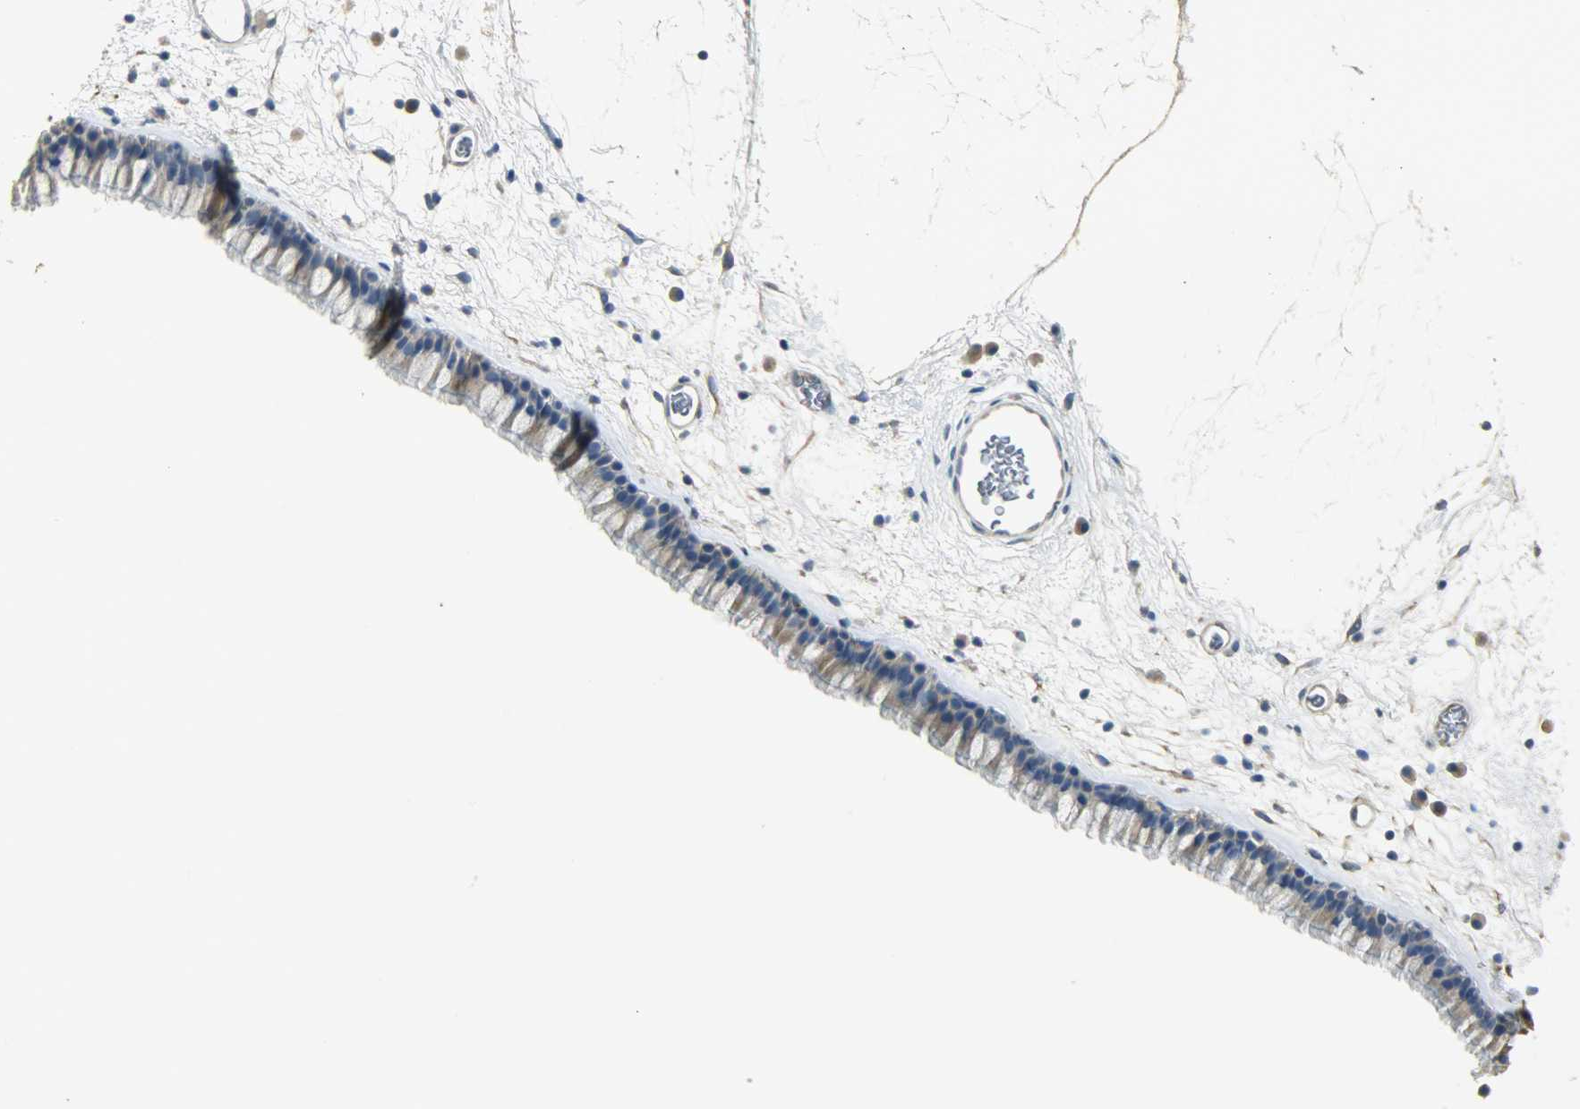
{"staining": {"intensity": "moderate", "quantity": ">75%", "location": "cytoplasmic/membranous"}, "tissue": "nasopharynx", "cell_type": "Respiratory epithelial cells", "image_type": "normal", "snomed": [{"axis": "morphology", "description": "Normal tissue, NOS"}, {"axis": "morphology", "description": "Inflammation, NOS"}, {"axis": "topography", "description": "Nasopharynx"}], "caption": "A medium amount of moderate cytoplasmic/membranous staining is identified in approximately >75% of respiratory epithelial cells in benign nasopharynx.", "gene": "TPX2", "patient": {"sex": "male", "age": 48}}